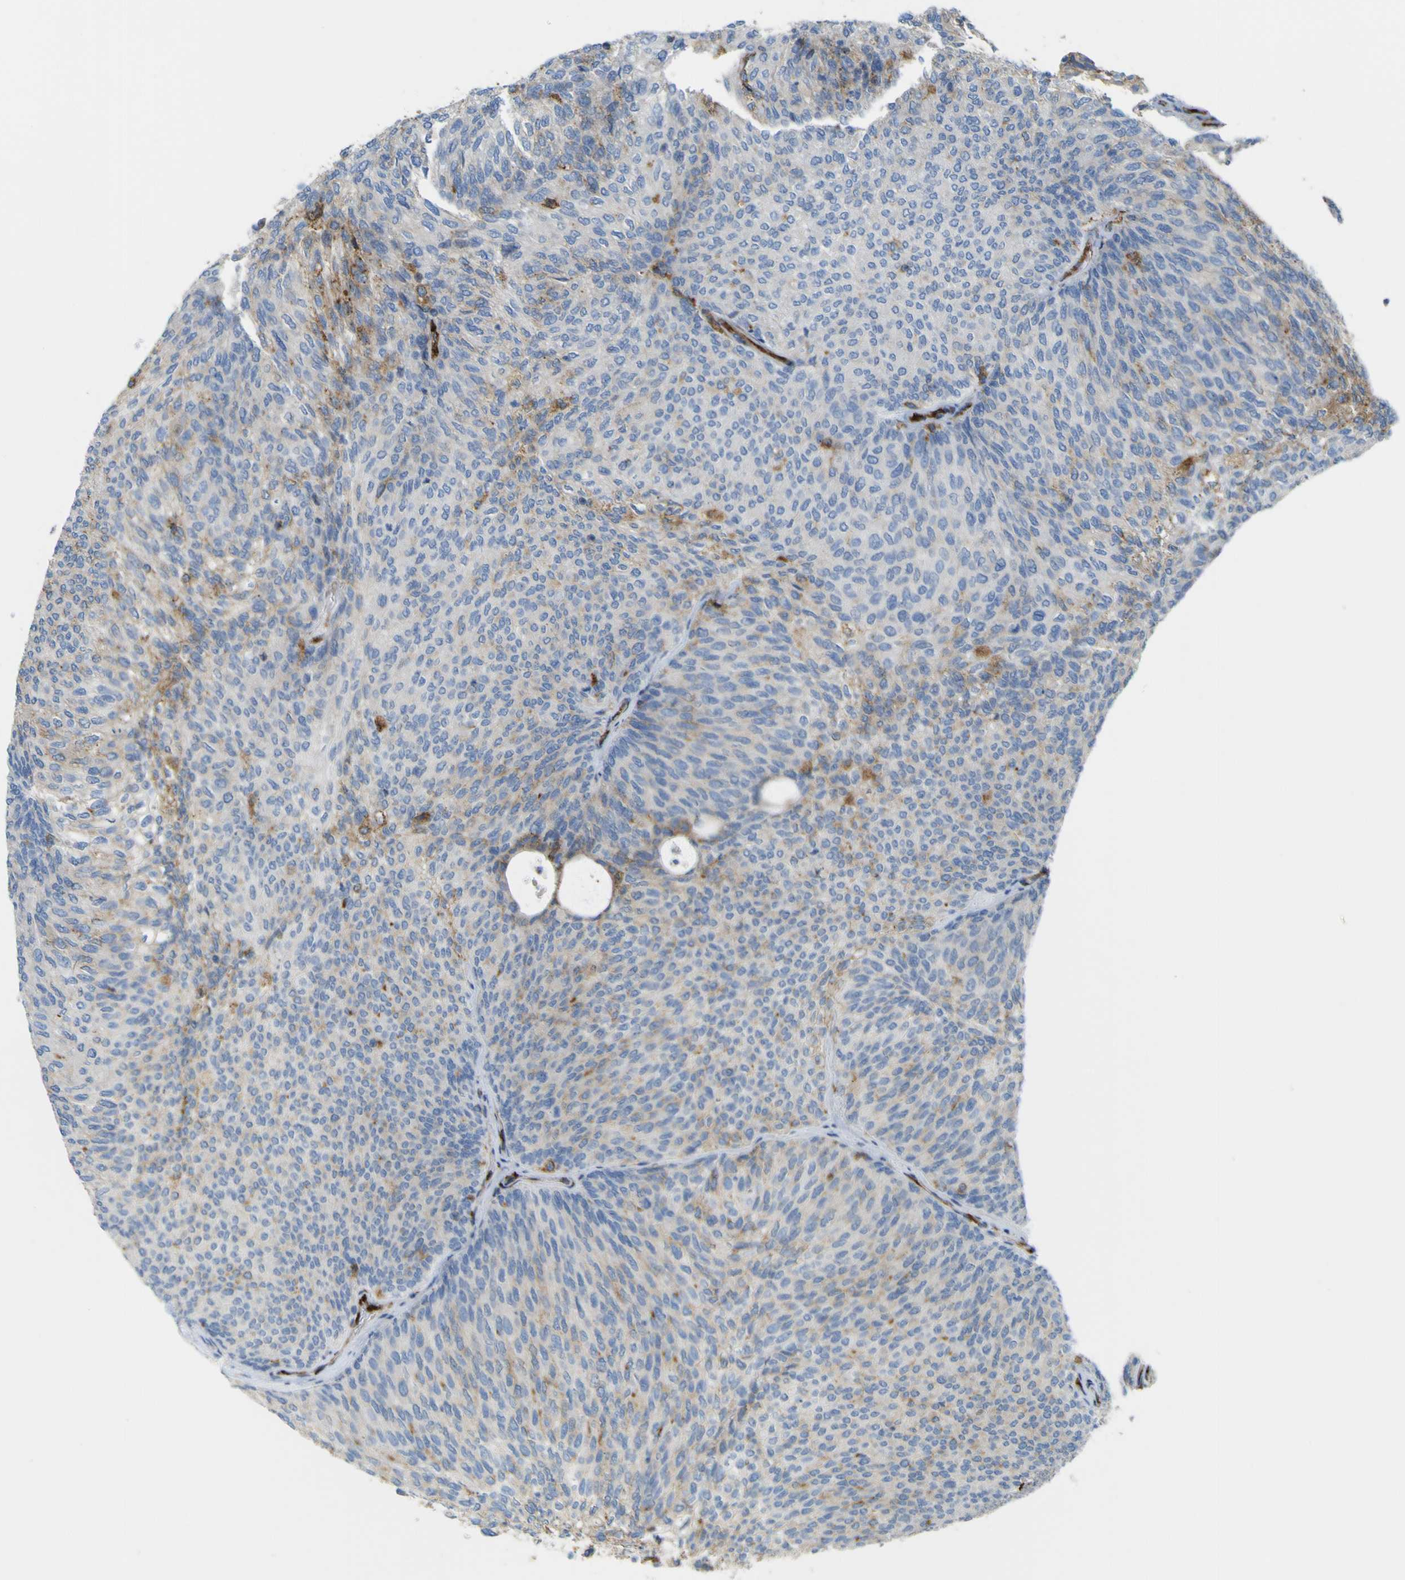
{"staining": {"intensity": "weak", "quantity": "<25%", "location": "cytoplasmic/membranous"}, "tissue": "urothelial cancer", "cell_type": "Tumor cells", "image_type": "cancer", "snomed": [{"axis": "morphology", "description": "Urothelial carcinoma, Low grade"}, {"axis": "topography", "description": "Urinary bladder"}], "caption": "This is an immunohistochemistry image of human urothelial carcinoma (low-grade). There is no staining in tumor cells.", "gene": "IGF2R", "patient": {"sex": "female", "age": 79}}